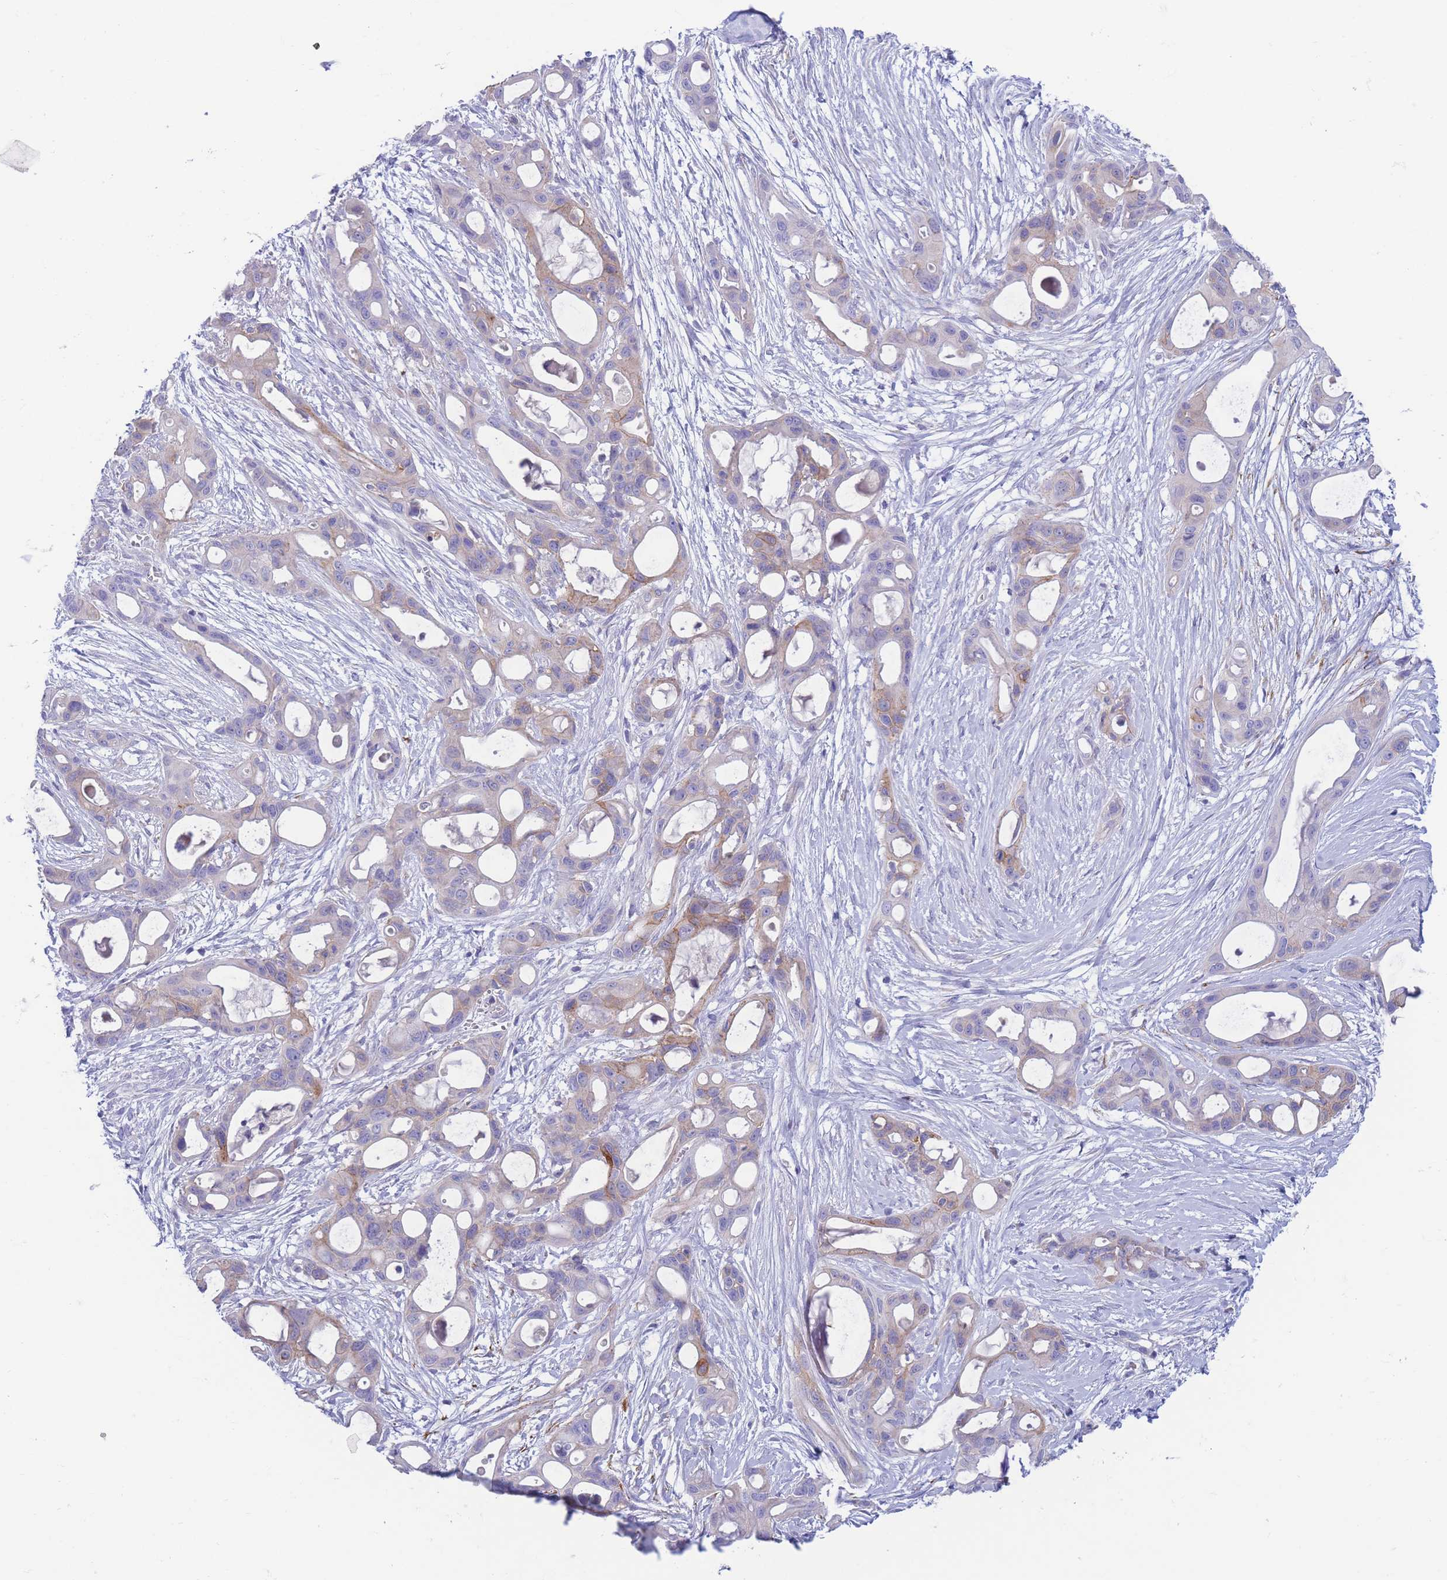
{"staining": {"intensity": "weak", "quantity": "<25%", "location": "cytoplasmic/membranous"}, "tissue": "ovarian cancer", "cell_type": "Tumor cells", "image_type": "cancer", "snomed": [{"axis": "morphology", "description": "Cystadenocarcinoma, mucinous, NOS"}, {"axis": "topography", "description": "Ovary"}], "caption": "The IHC image has no significant positivity in tumor cells of ovarian cancer (mucinous cystadenocarcinoma) tissue.", "gene": "PCDHB3", "patient": {"sex": "female", "age": 70}}